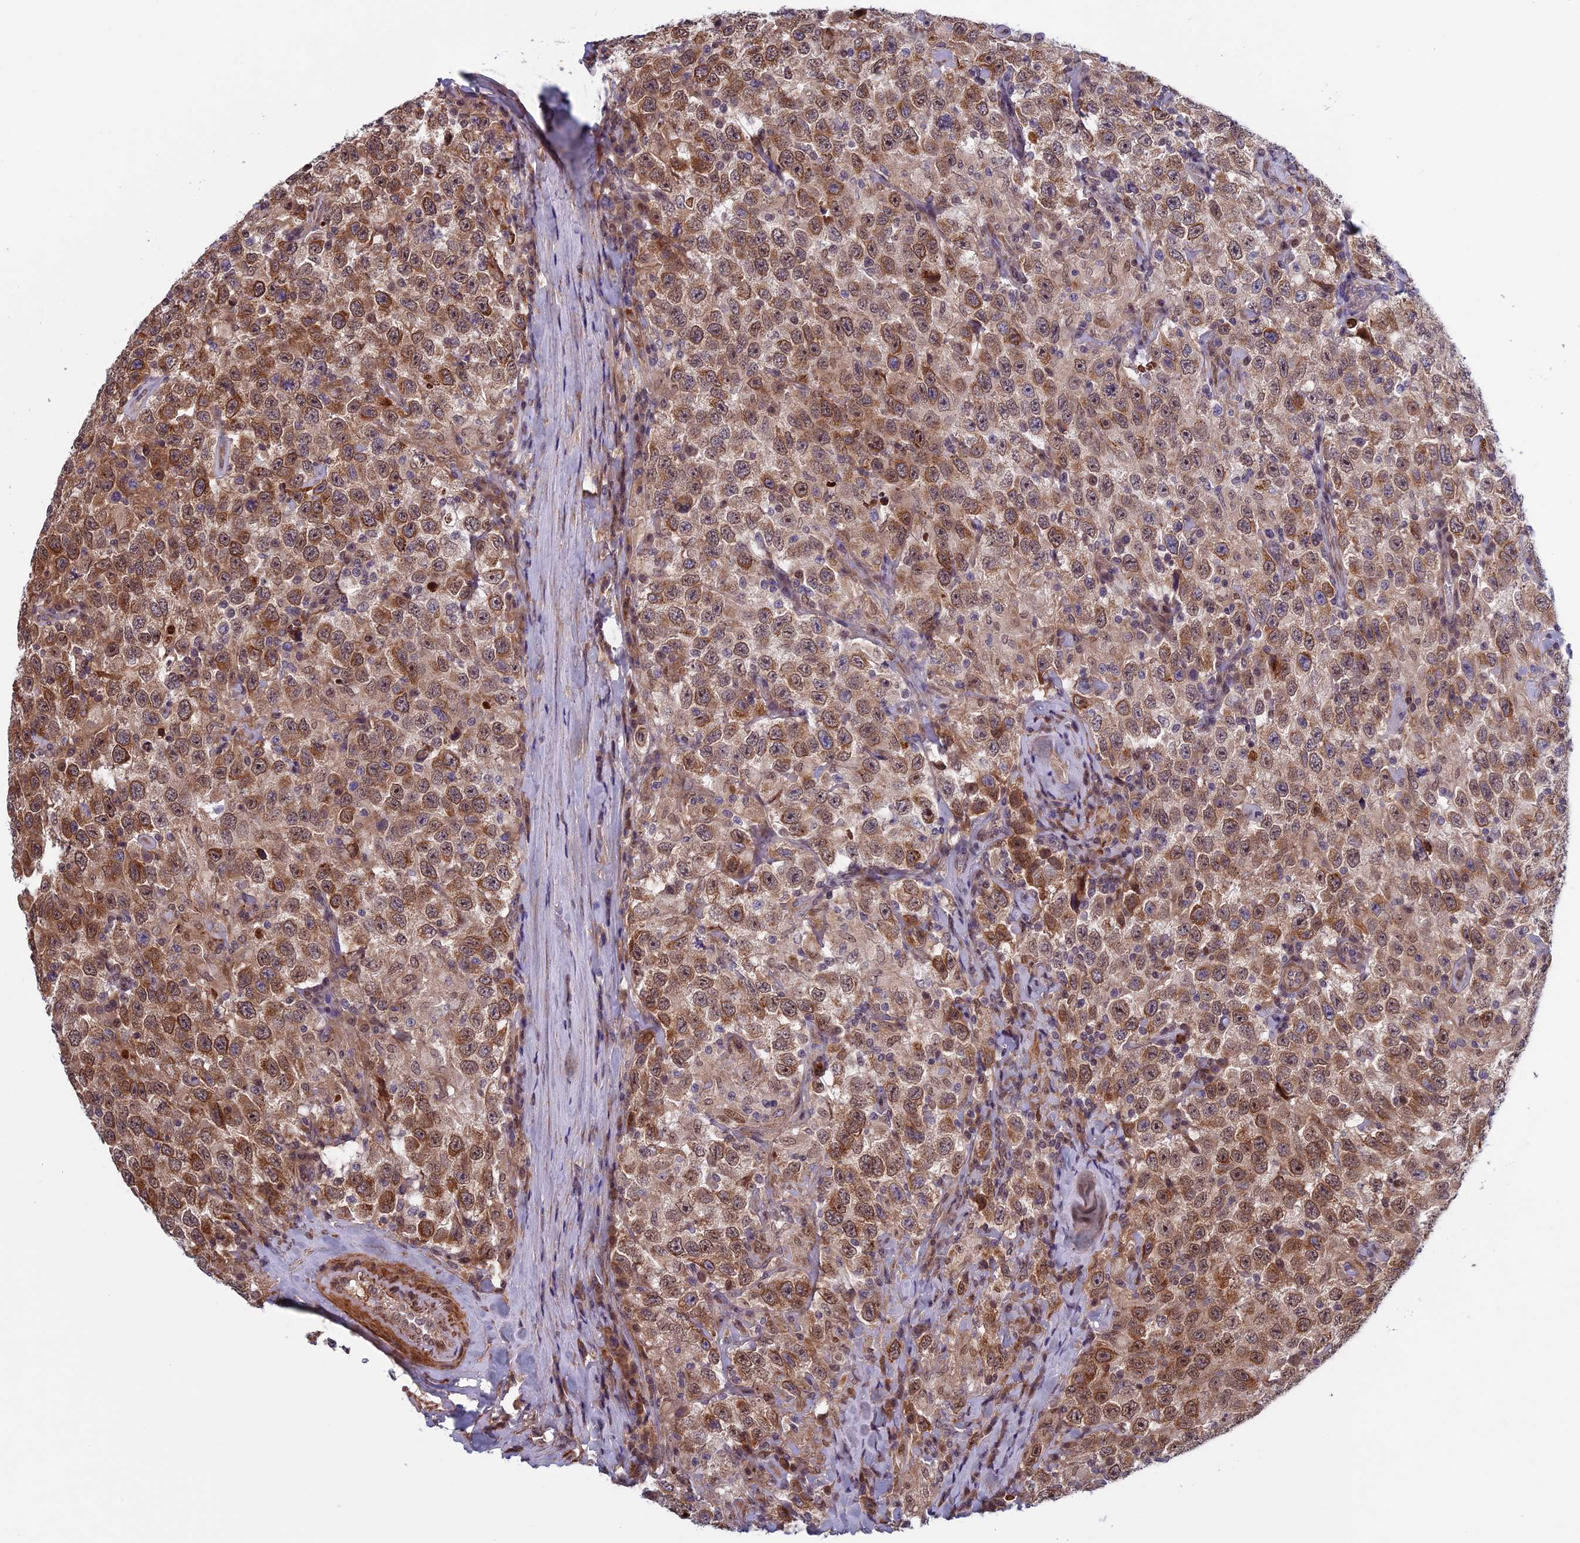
{"staining": {"intensity": "moderate", "quantity": ">75%", "location": "cytoplasmic/membranous,nuclear"}, "tissue": "testis cancer", "cell_type": "Tumor cells", "image_type": "cancer", "snomed": [{"axis": "morphology", "description": "Seminoma, NOS"}, {"axis": "topography", "description": "Testis"}], "caption": "An image of human seminoma (testis) stained for a protein exhibits moderate cytoplasmic/membranous and nuclear brown staining in tumor cells.", "gene": "FADS1", "patient": {"sex": "male", "age": 41}}